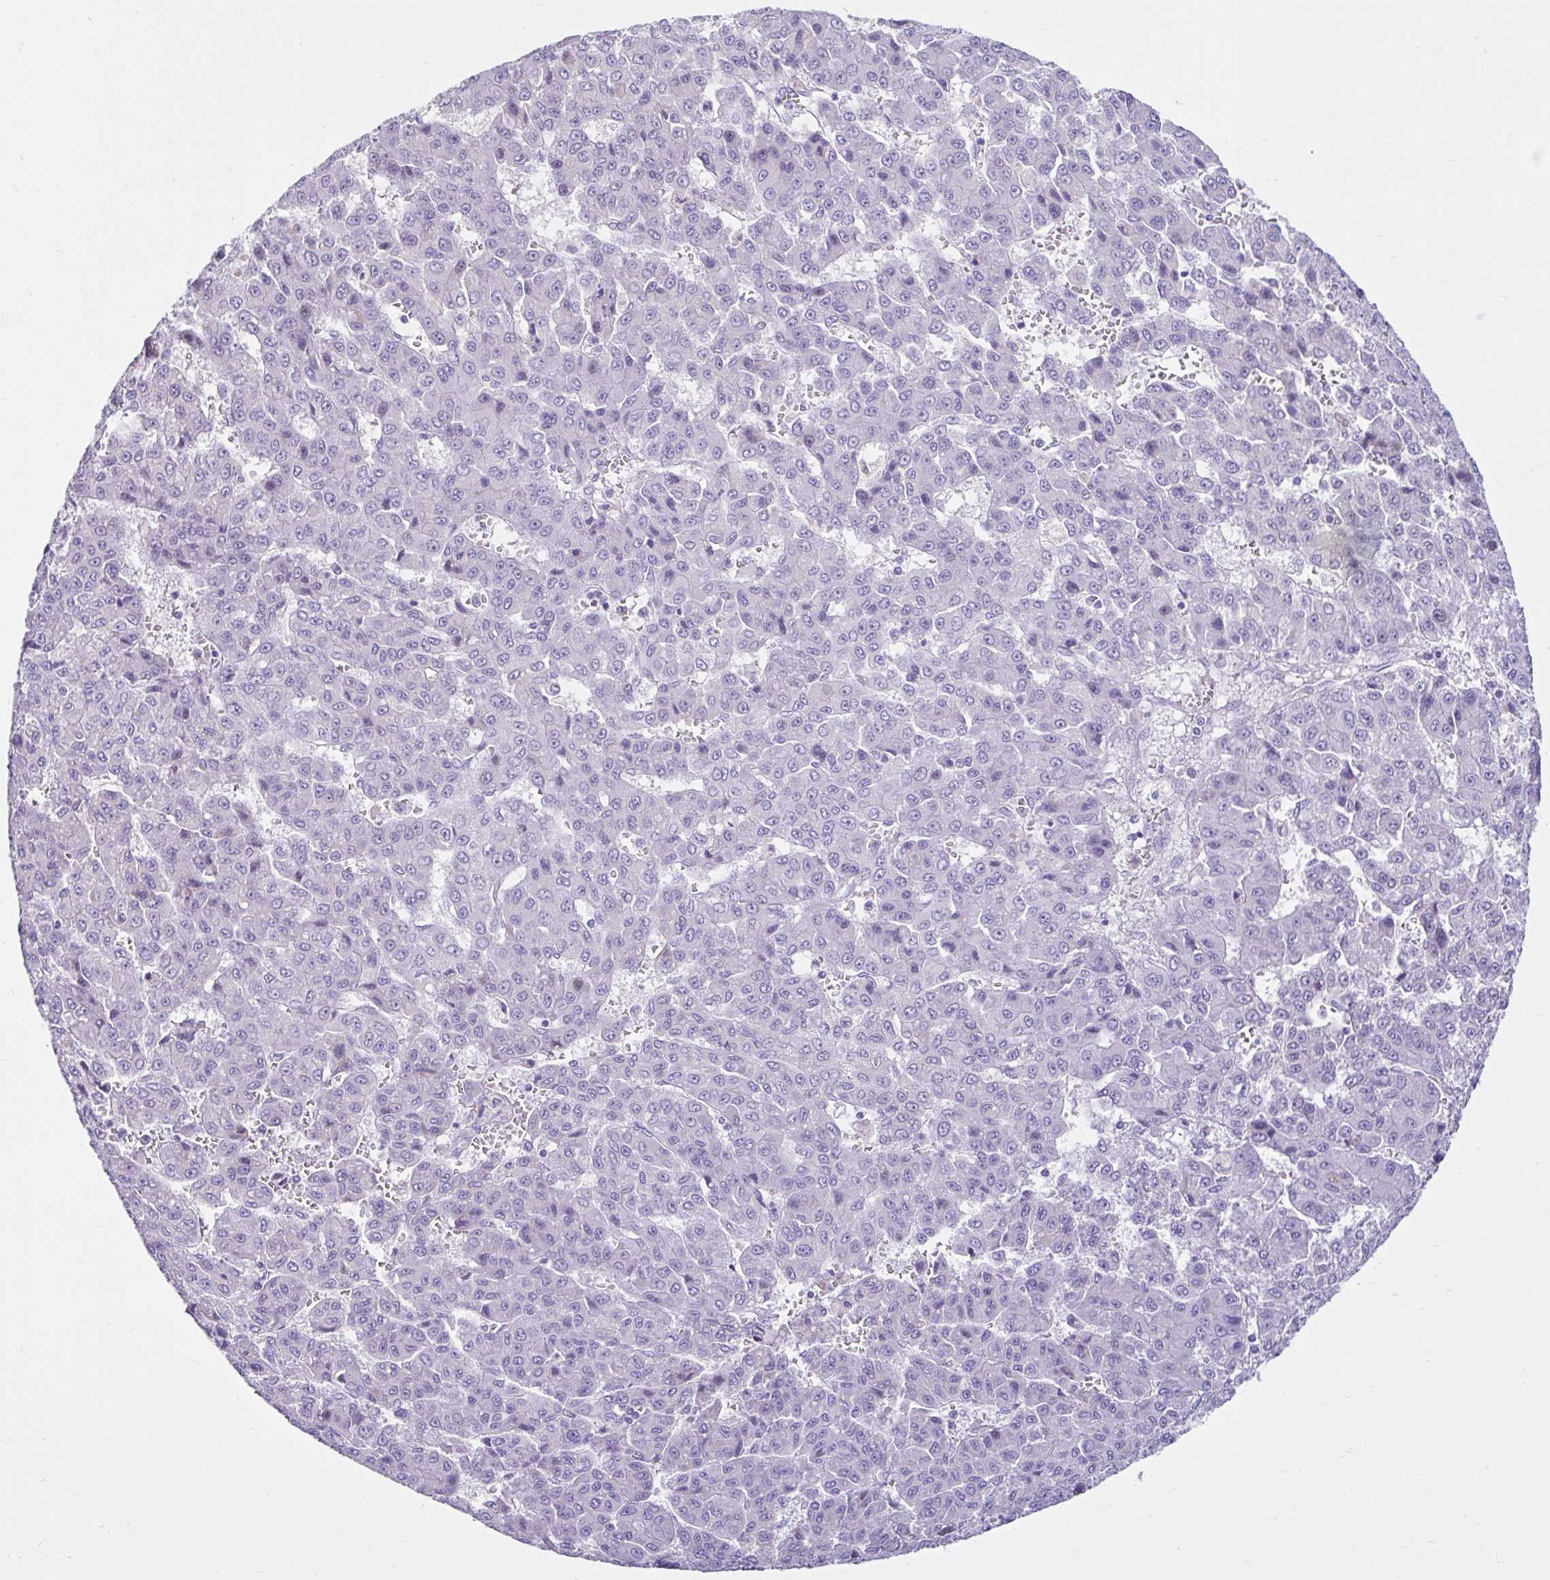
{"staining": {"intensity": "negative", "quantity": "none", "location": "none"}, "tissue": "liver cancer", "cell_type": "Tumor cells", "image_type": "cancer", "snomed": [{"axis": "morphology", "description": "Carcinoma, Hepatocellular, NOS"}, {"axis": "topography", "description": "Liver"}], "caption": "This is an immunohistochemistry (IHC) photomicrograph of hepatocellular carcinoma (liver). There is no expression in tumor cells.", "gene": "NHLH2", "patient": {"sex": "male", "age": 70}}